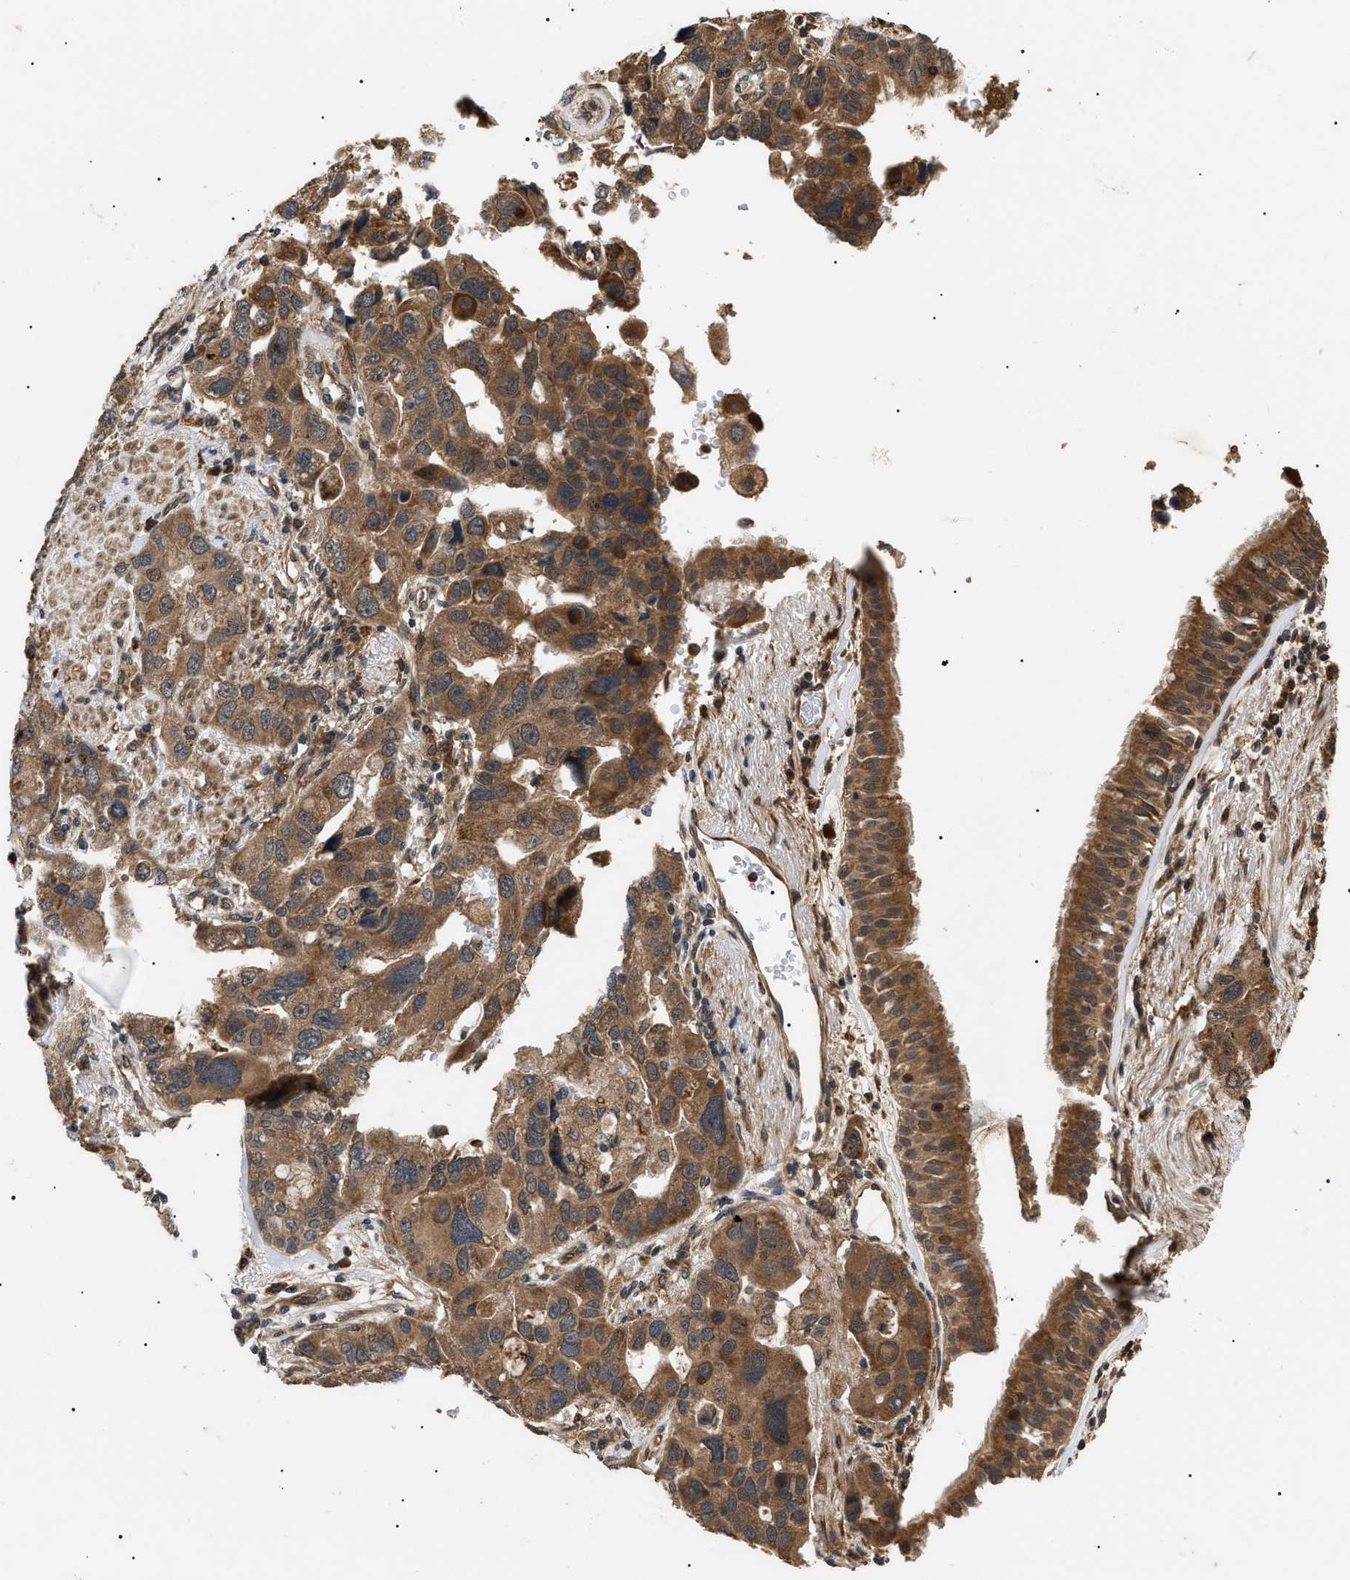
{"staining": {"intensity": "strong", "quantity": ">75%", "location": "cytoplasmic/membranous"}, "tissue": "bronchus", "cell_type": "Respiratory epithelial cells", "image_type": "normal", "snomed": [{"axis": "morphology", "description": "Normal tissue, NOS"}, {"axis": "morphology", "description": "Adenocarcinoma, NOS"}, {"axis": "morphology", "description": "Adenocarcinoma, metastatic, NOS"}, {"axis": "topography", "description": "Lymph node"}, {"axis": "topography", "description": "Bronchus"}, {"axis": "topography", "description": "Lung"}], "caption": "A high amount of strong cytoplasmic/membranous positivity is appreciated in approximately >75% of respiratory epithelial cells in normal bronchus.", "gene": "ASTL", "patient": {"sex": "female", "age": 54}}